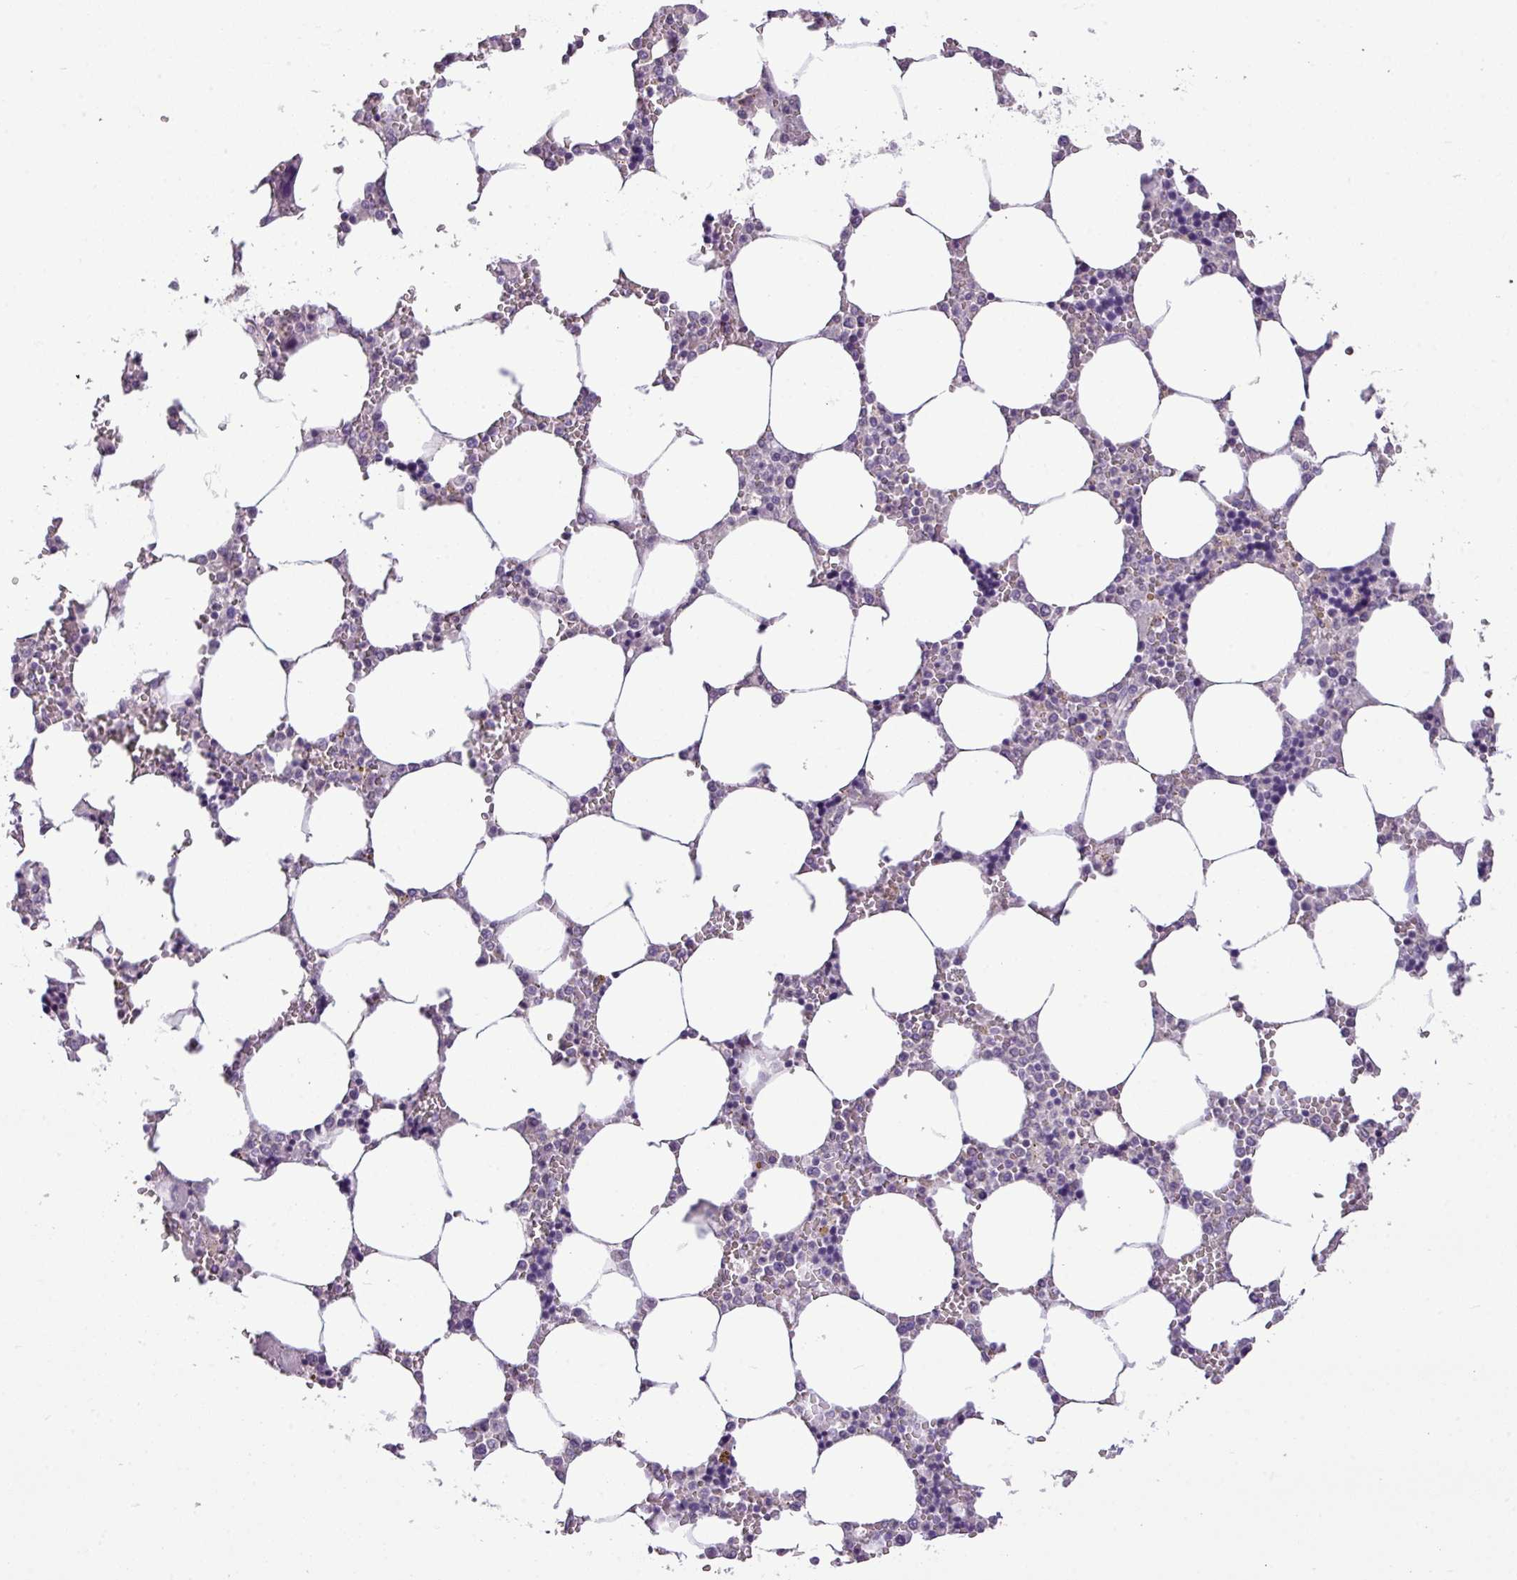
{"staining": {"intensity": "negative", "quantity": "none", "location": "none"}, "tissue": "bone marrow", "cell_type": "Hematopoietic cells", "image_type": "normal", "snomed": [{"axis": "morphology", "description": "Normal tissue, NOS"}, {"axis": "topography", "description": "Bone marrow"}], "caption": "Immunohistochemistry (IHC) image of unremarkable bone marrow: human bone marrow stained with DAB exhibits no significant protein staining in hematopoietic cells. (DAB immunohistochemistry (IHC) visualized using brightfield microscopy, high magnification).", "gene": "ALDH2", "patient": {"sex": "male", "age": 64}}